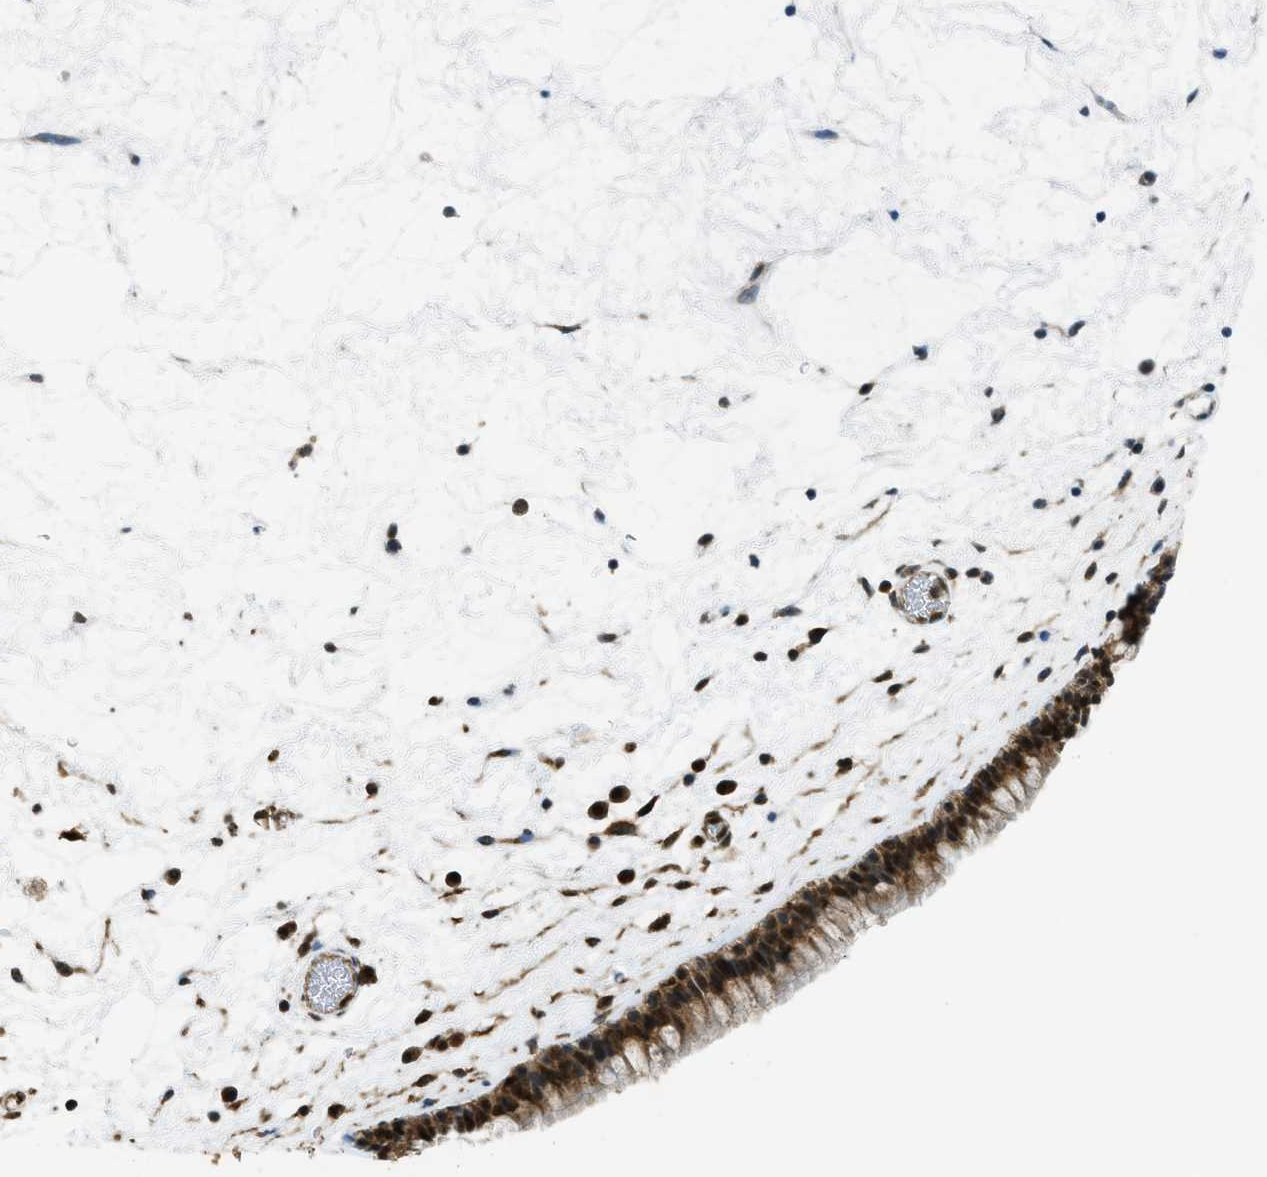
{"staining": {"intensity": "strong", "quantity": ">75%", "location": "cytoplasmic/membranous,nuclear"}, "tissue": "nasopharynx", "cell_type": "Respiratory epithelial cells", "image_type": "normal", "snomed": [{"axis": "morphology", "description": "Normal tissue, NOS"}, {"axis": "morphology", "description": "Inflammation, NOS"}, {"axis": "topography", "description": "Nasopharynx"}], "caption": "Immunohistochemistry (DAB (3,3'-diaminobenzidine)) staining of benign nasopharynx displays strong cytoplasmic/membranous,nuclear protein staining in approximately >75% of respiratory epithelial cells. (DAB (3,3'-diaminobenzidine) IHC, brown staining for protein, blue staining for nuclei).", "gene": "TNPO1", "patient": {"sex": "male", "age": 48}}